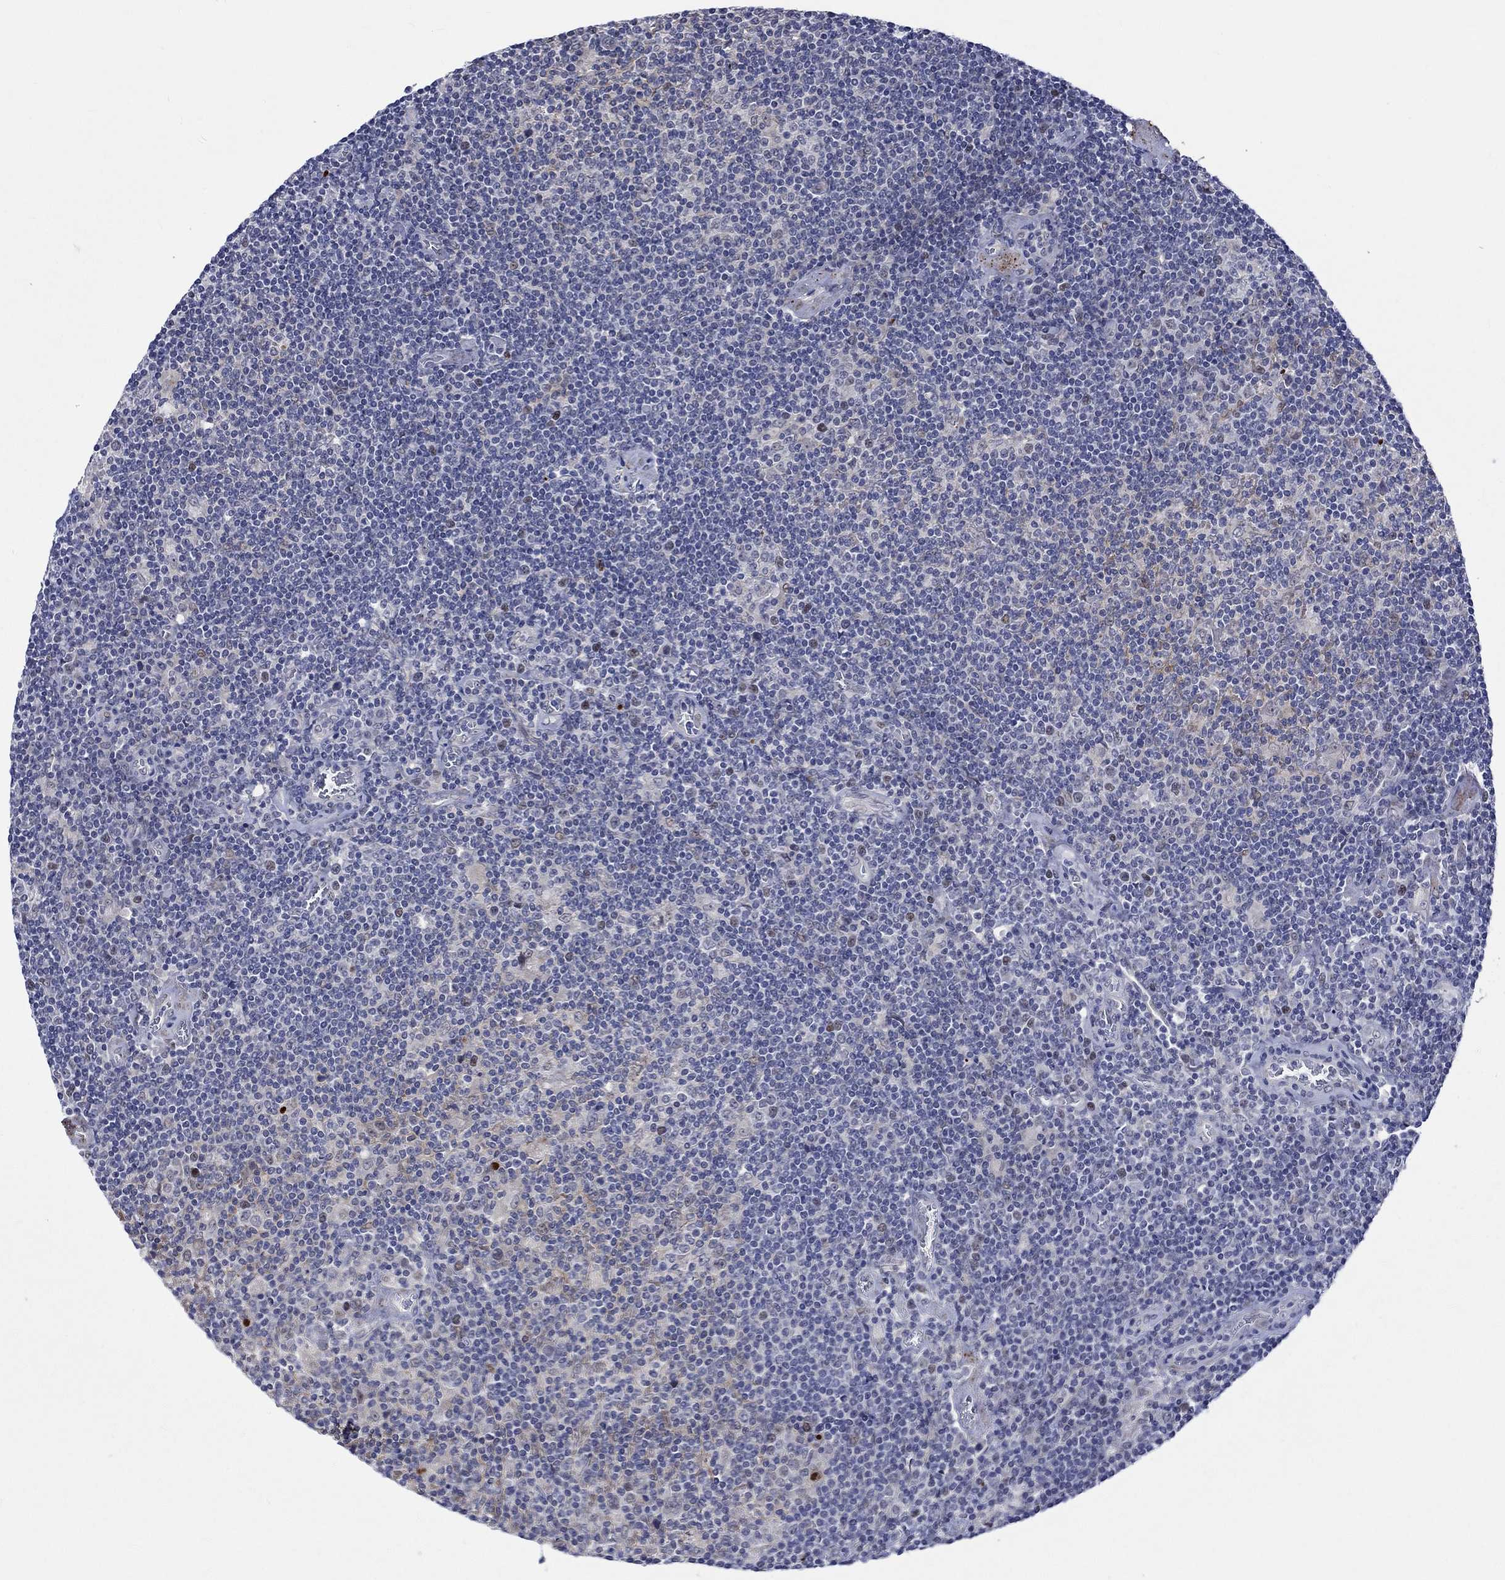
{"staining": {"intensity": "negative", "quantity": "none", "location": "none"}, "tissue": "lymphoma", "cell_type": "Tumor cells", "image_type": "cancer", "snomed": [{"axis": "morphology", "description": "Hodgkin's disease, NOS"}, {"axis": "topography", "description": "Lymph node"}], "caption": "Micrograph shows no protein positivity in tumor cells of lymphoma tissue.", "gene": "E2F8", "patient": {"sex": "male", "age": 40}}